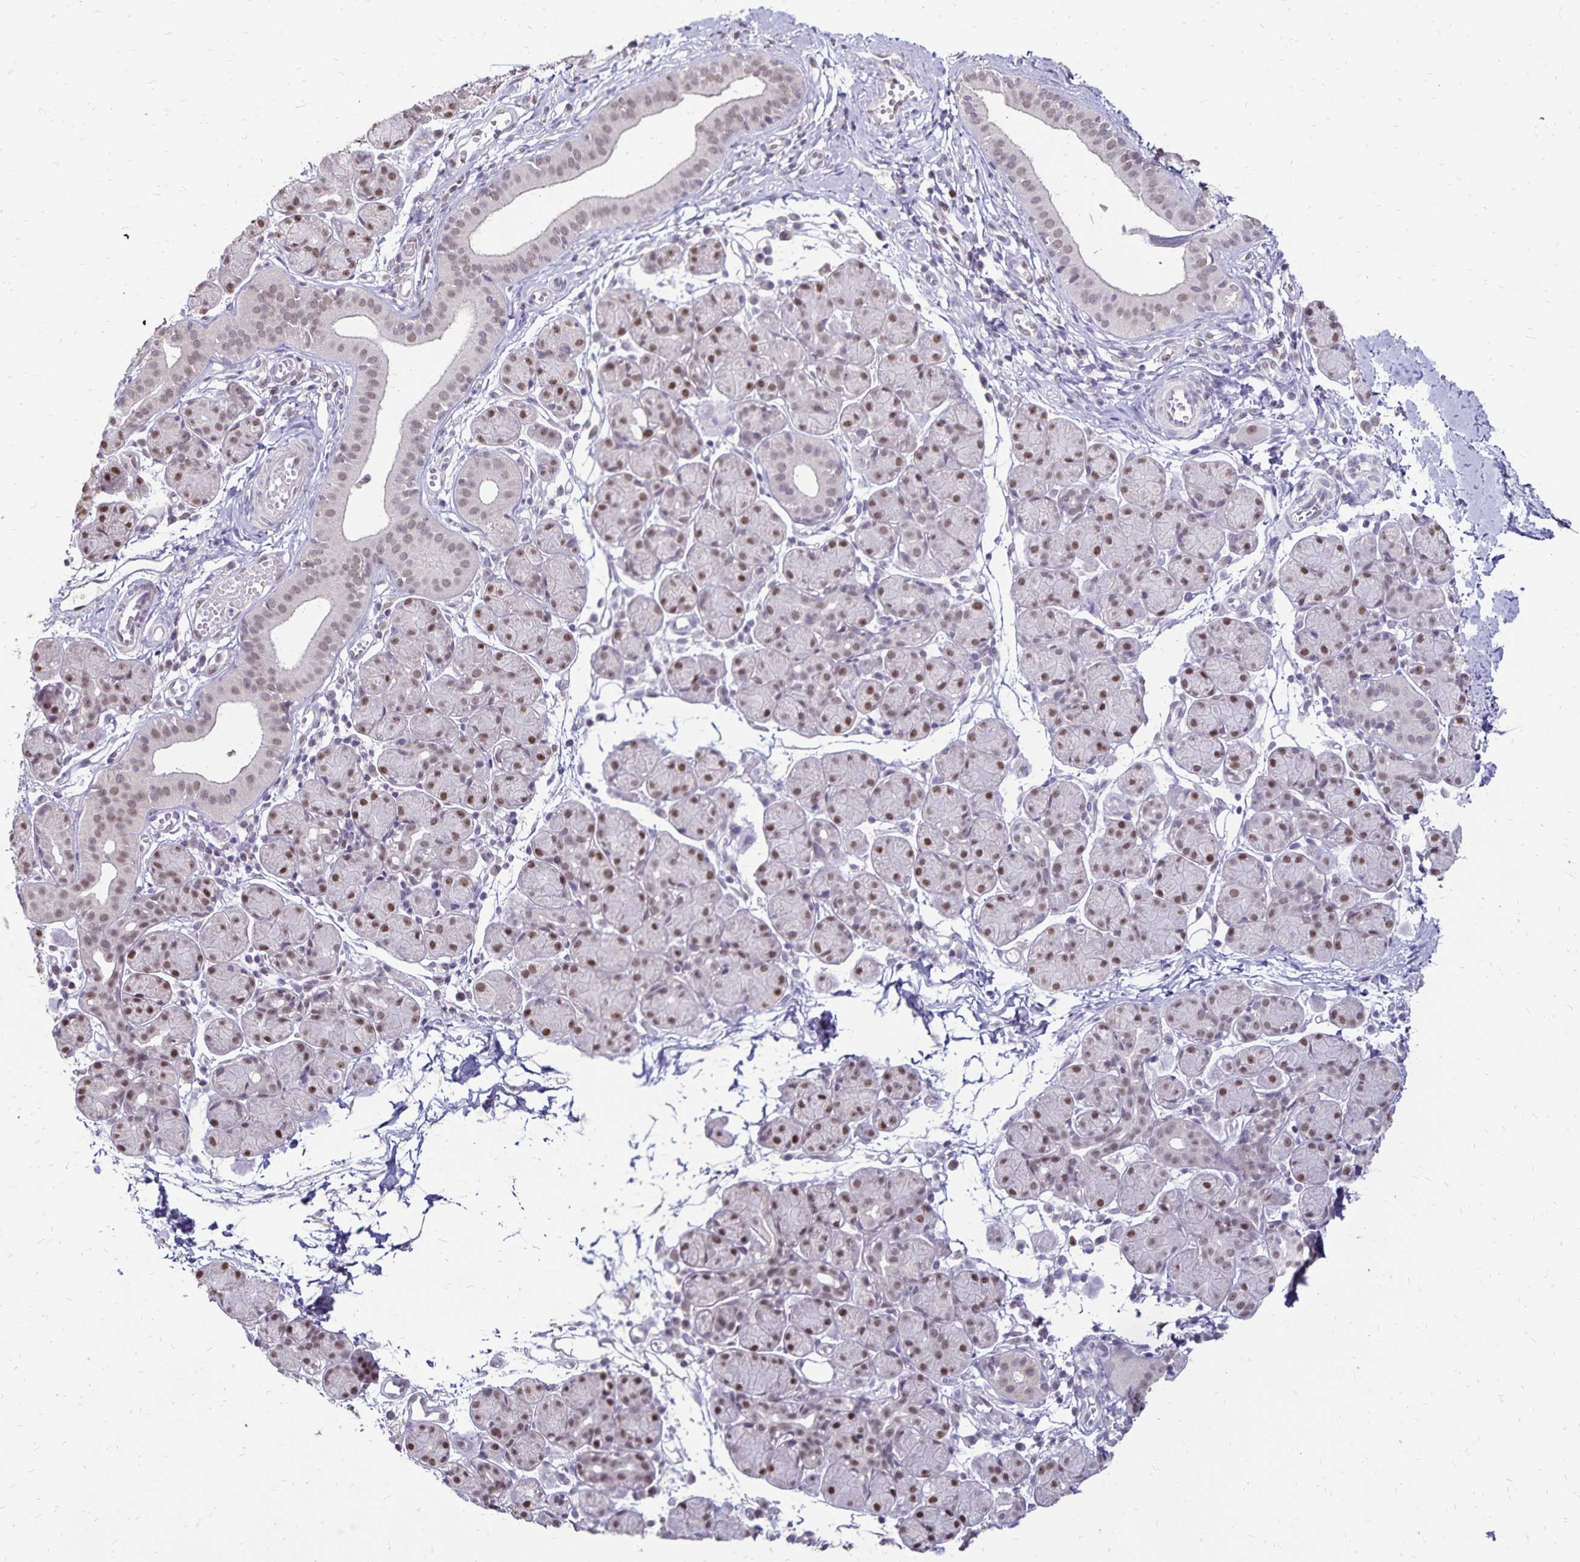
{"staining": {"intensity": "moderate", "quantity": "25%-75%", "location": "nuclear"}, "tissue": "salivary gland", "cell_type": "Glandular cells", "image_type": "normal", "snomed": [{"axis": "morphology", "description": "Normal tissue, NOS"}, {"axis": "morphology", "description": "Inflammation, NOS"}, {"axis": "topography", "description": "Lymph node"}, {"axis": "topography", "description": "Salivary gland"}], "caption": "IHC (DAB (3,3'-diaminobenzidine)) staining of benign human salivary gland reveals moderate nuclear protein staining in about 25%-75% of glandular cells. Nuclei are stained in blue.", "gene": "POLB", "patient": {"sex": "male", "age": 3}}